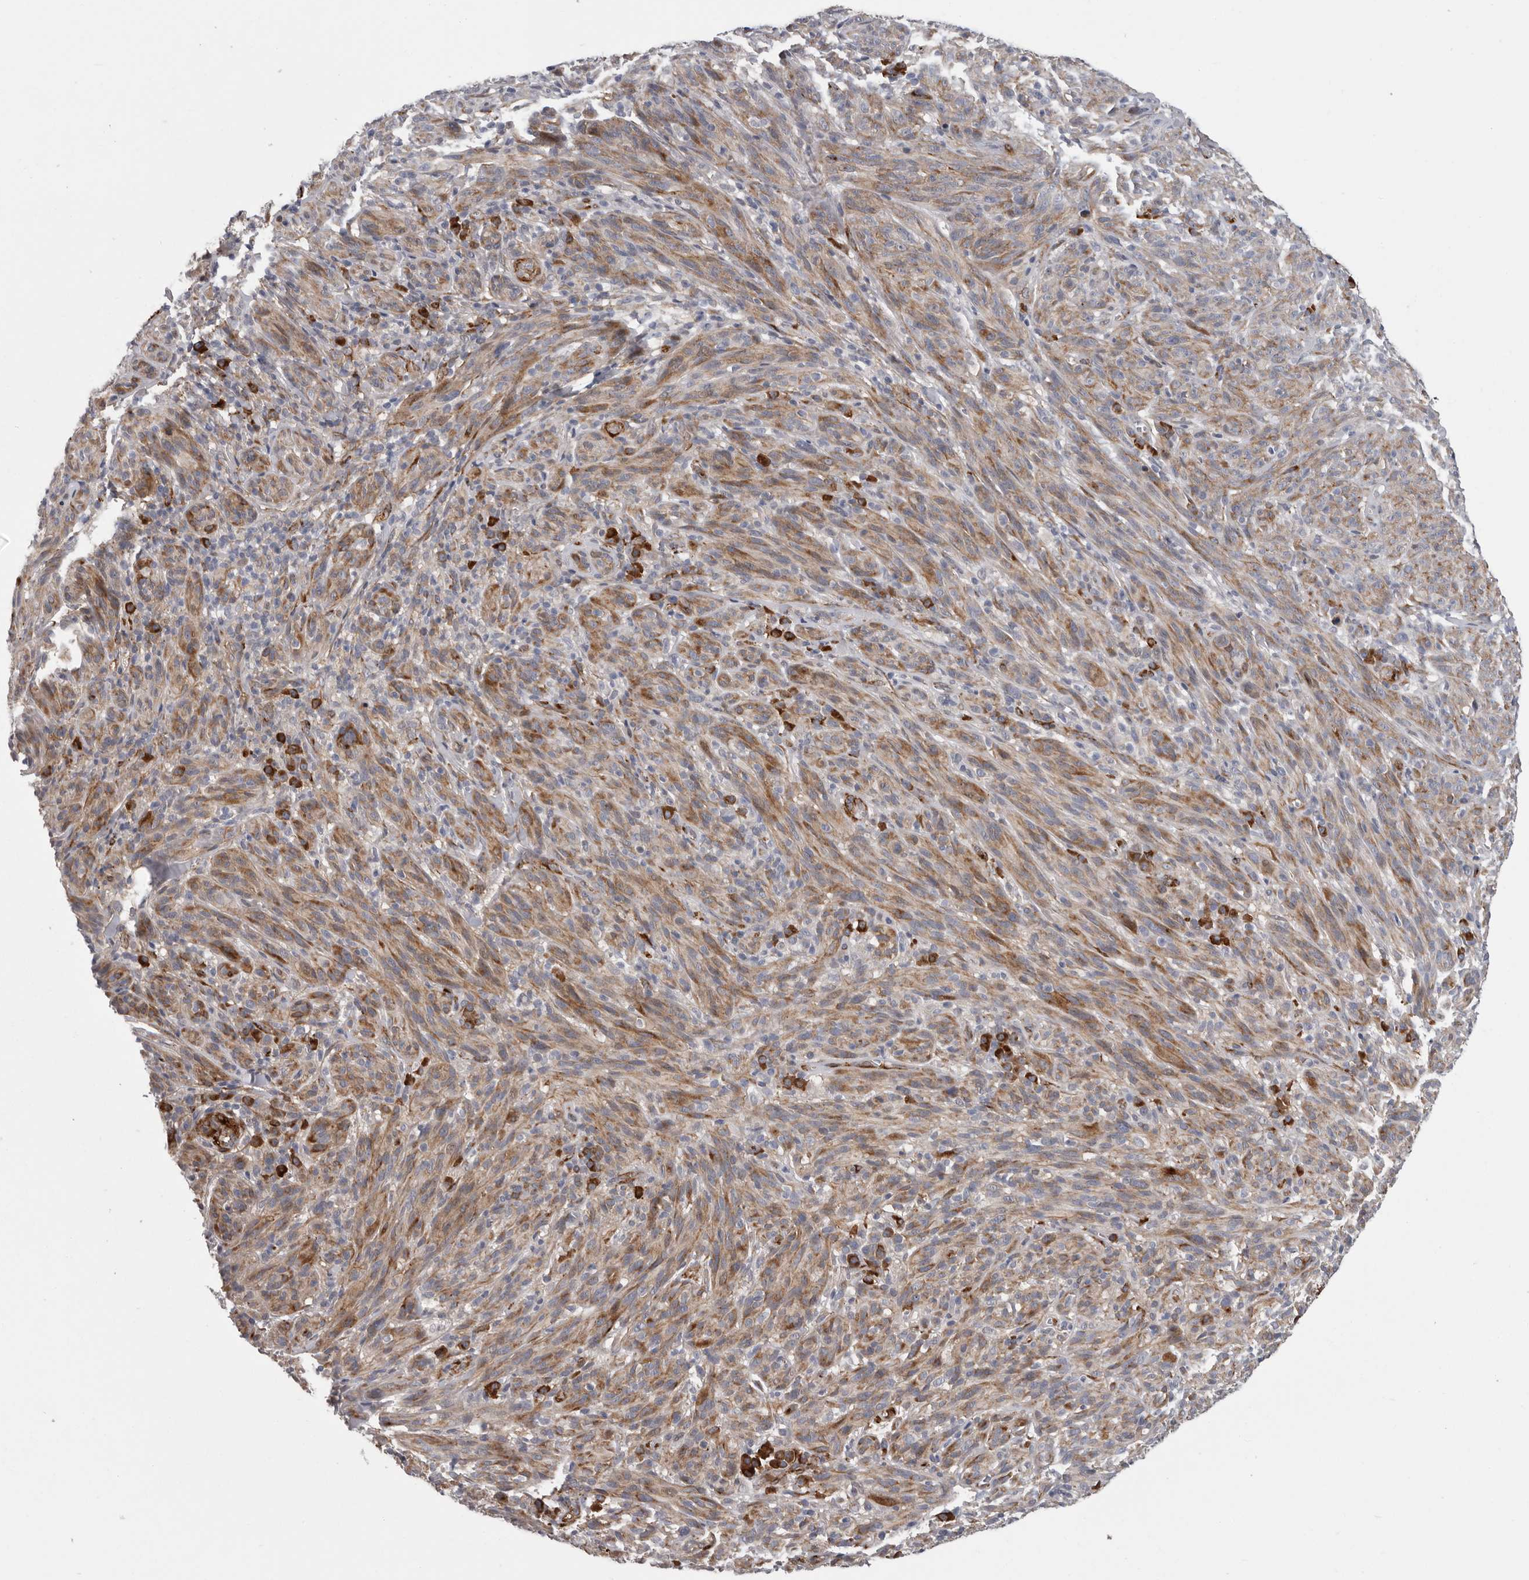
{"staining": {"intensity": "moderate", "quantity": ">75%", "location": "cytoplasmic/membranous"}, "tissue": "melanoma", "cell_type": "Tumor cells", "image_type": "cancer", "snomed": [{"axis": "morphology", "description": "Malignant melanoma, NOS"}, {"axis": "topography", "description": "Skin of head"}], "caption": "Malignant melanoma was stained to show a protein in brown. There is medium levels of moderate cytoplasmic/membranous expression in about >75% of tumor cells. (Brightfield microscopy of DAB IHC at high magnification).", "gene": "ATXN3L", "patient": {"sex": "male", "age": 96}}